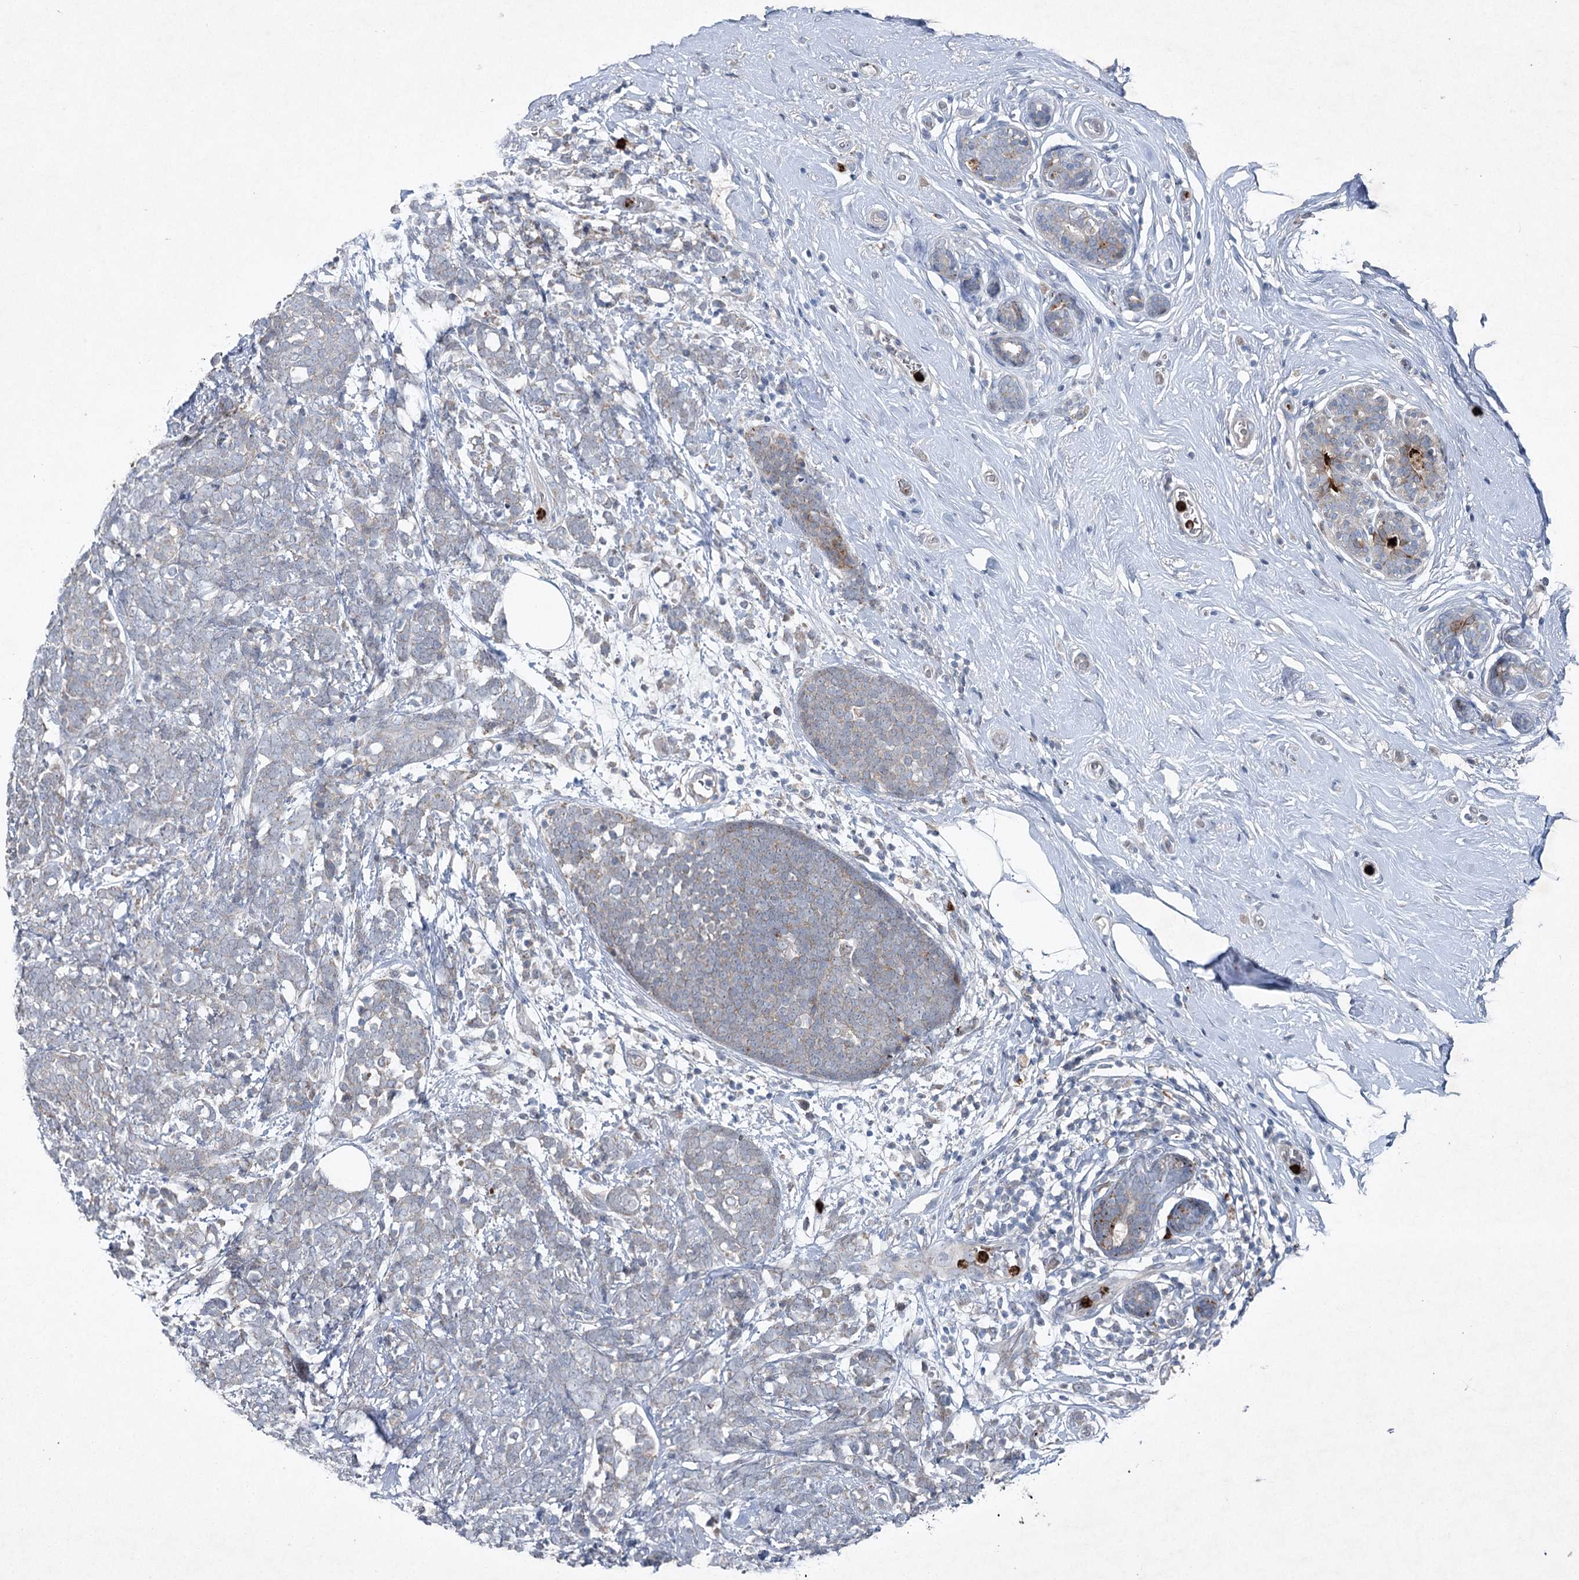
{"staining": {"intensity": "negative", "quantity": "none", "location": "none"}, "tissue": "breast cancer", "cell_type": "Tumor cells", "image_type": "cancer", "snomed": [{"axis": "morphology", "description": "Lobular carcinoma"}, {"axis": "topography", "description": "Breast"}], "caption": "Protein analysis of lobular carcinoma (breast) shows no significant staining in tumor cells.", "gene": "PLA2G12A", "patient": {"sex": "female", "age": 58}}